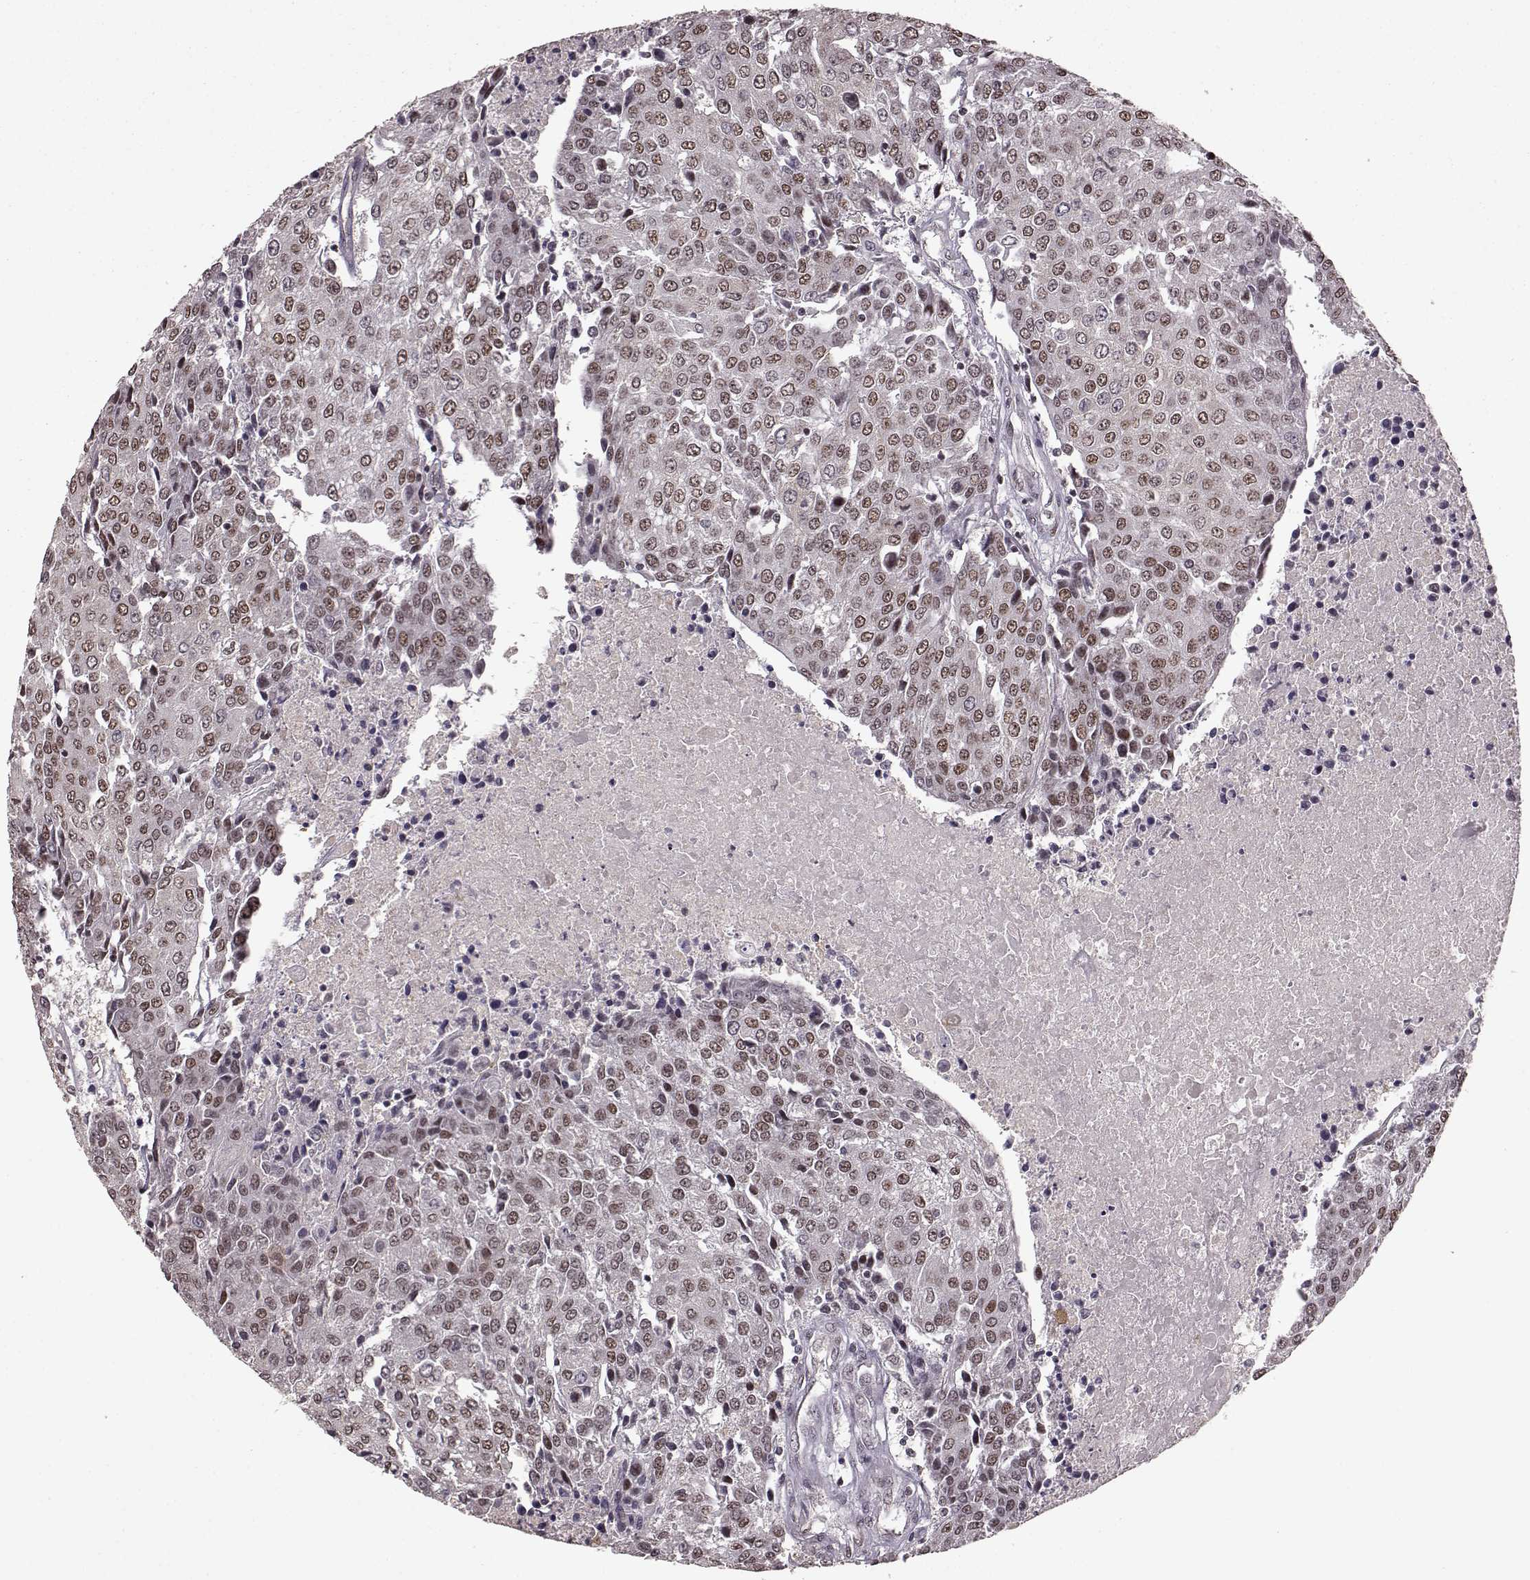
{"staining": {"intensity": "weak", "quantity": ">75%", "location": "nuclear"}, "tissue": "urothelial cancer", "cell_type": "Tumor cells", "image_type": "cancer", "snomed": [{"axis": "morphology", "description": "Urothelial carcinoma, High grade"}, {"axis": "topography", "description": "Urinary bladder"}], "caption": "Brown immunohistochemical staining in urothelial cancer reveals weak nuclear positivity in about >75% of tumor cells.", "gene": "RRAGD", "patient": {"sex": "female", "age": 85}}